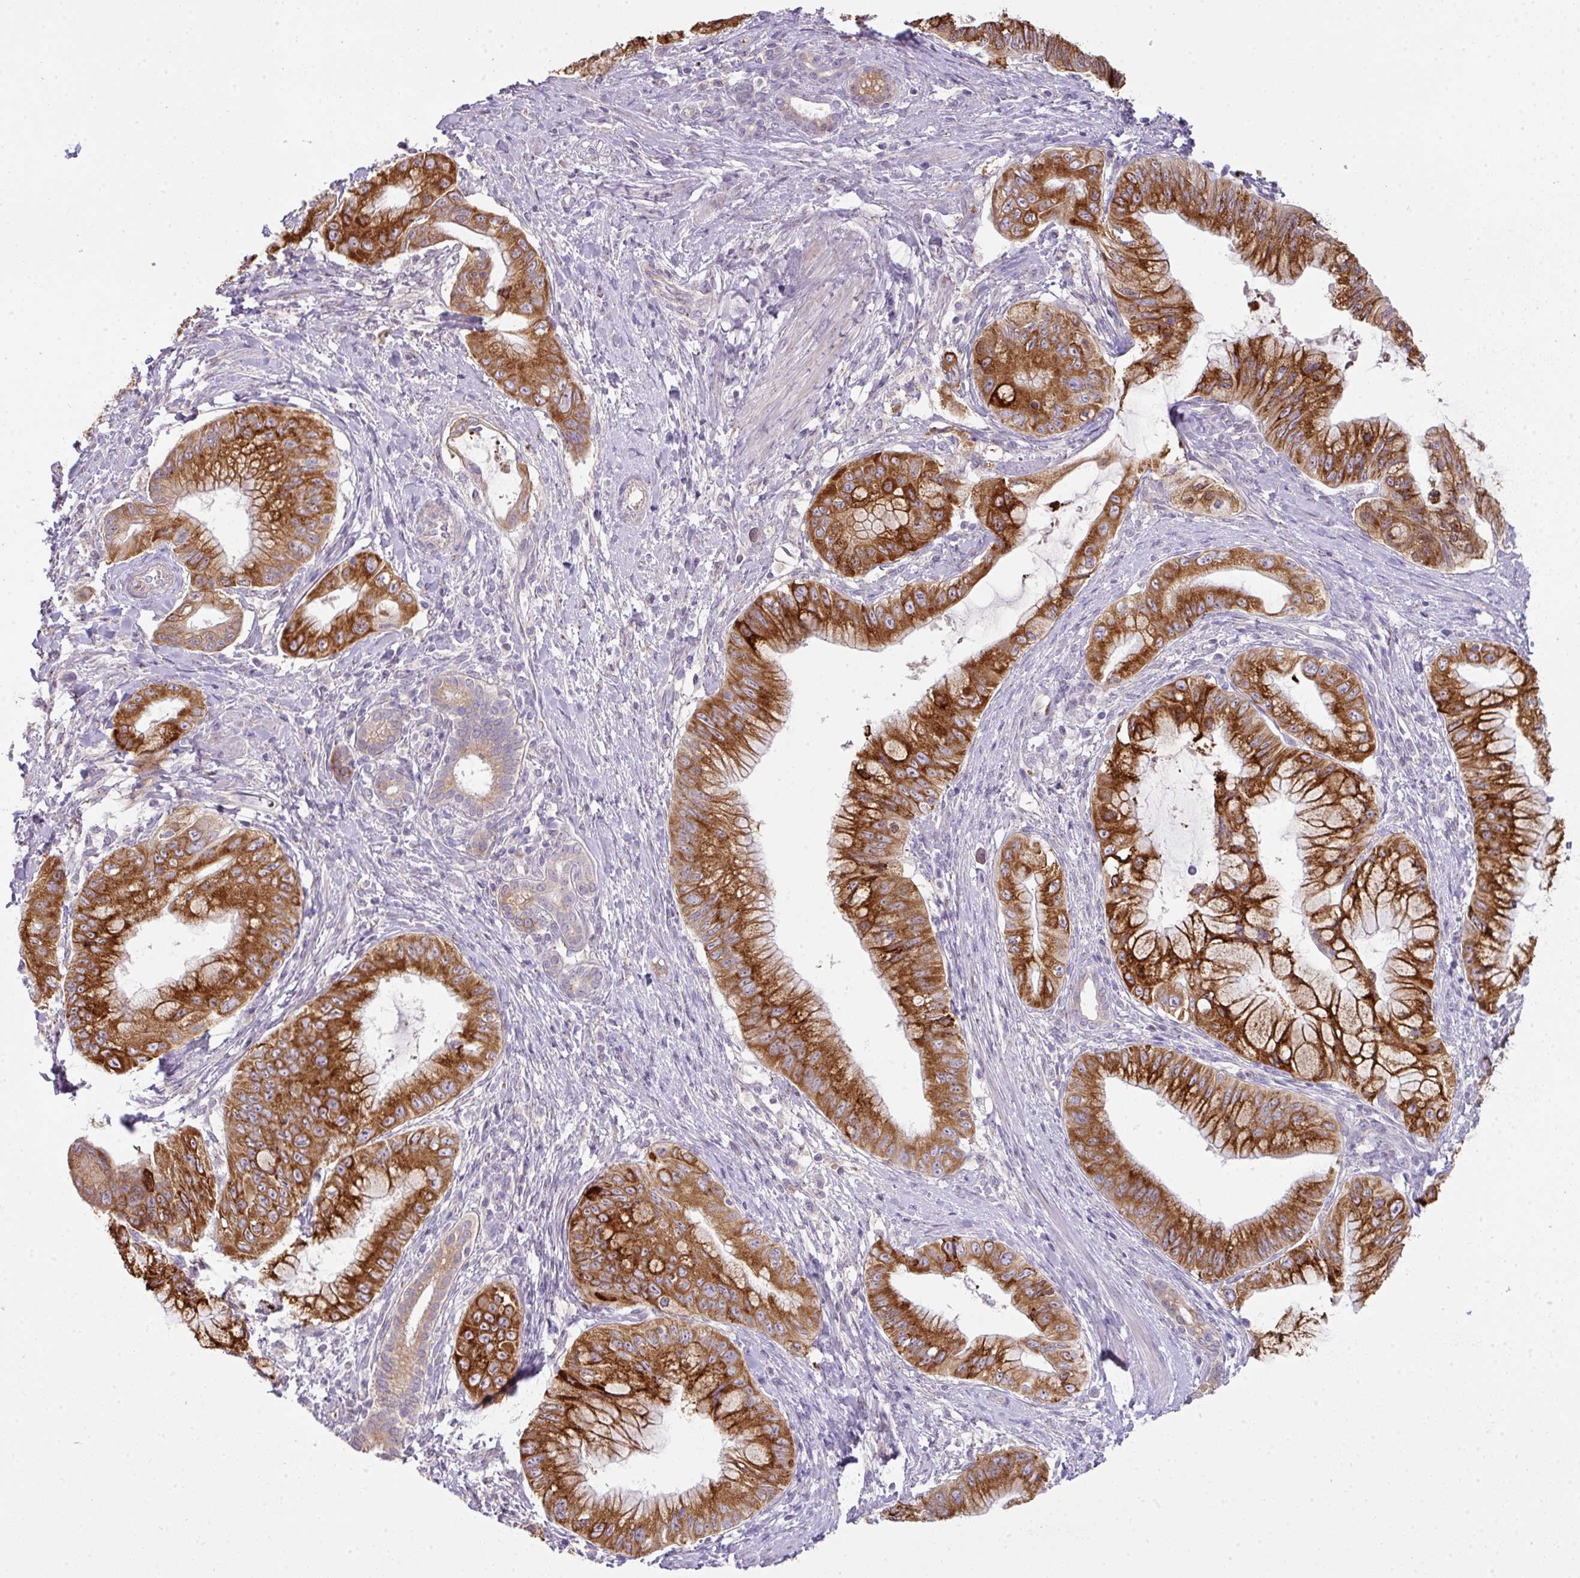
{"staining": {"intensity": "strong", "quantity": ">75%", "location": "cytoplasmic/membranous"}, "tissue": "pancreatic cancer", "cell_type": "Tumor cells", "image_type": "cancer", "snomed": [{"axis": "morphology", "description": "Adenocarcinoma, NOS"}, {"axis": "topography", "description": "Pancreas"}], "caption": "DAB immunohistochemical staining of pancreatic adenocarcinoma exhibits strong cytoplasmic/membranous protein expression in approximately >75% of tumor cells.", "gene": "PIK3R5", "patient": {"sex": "male", "age": 48}}